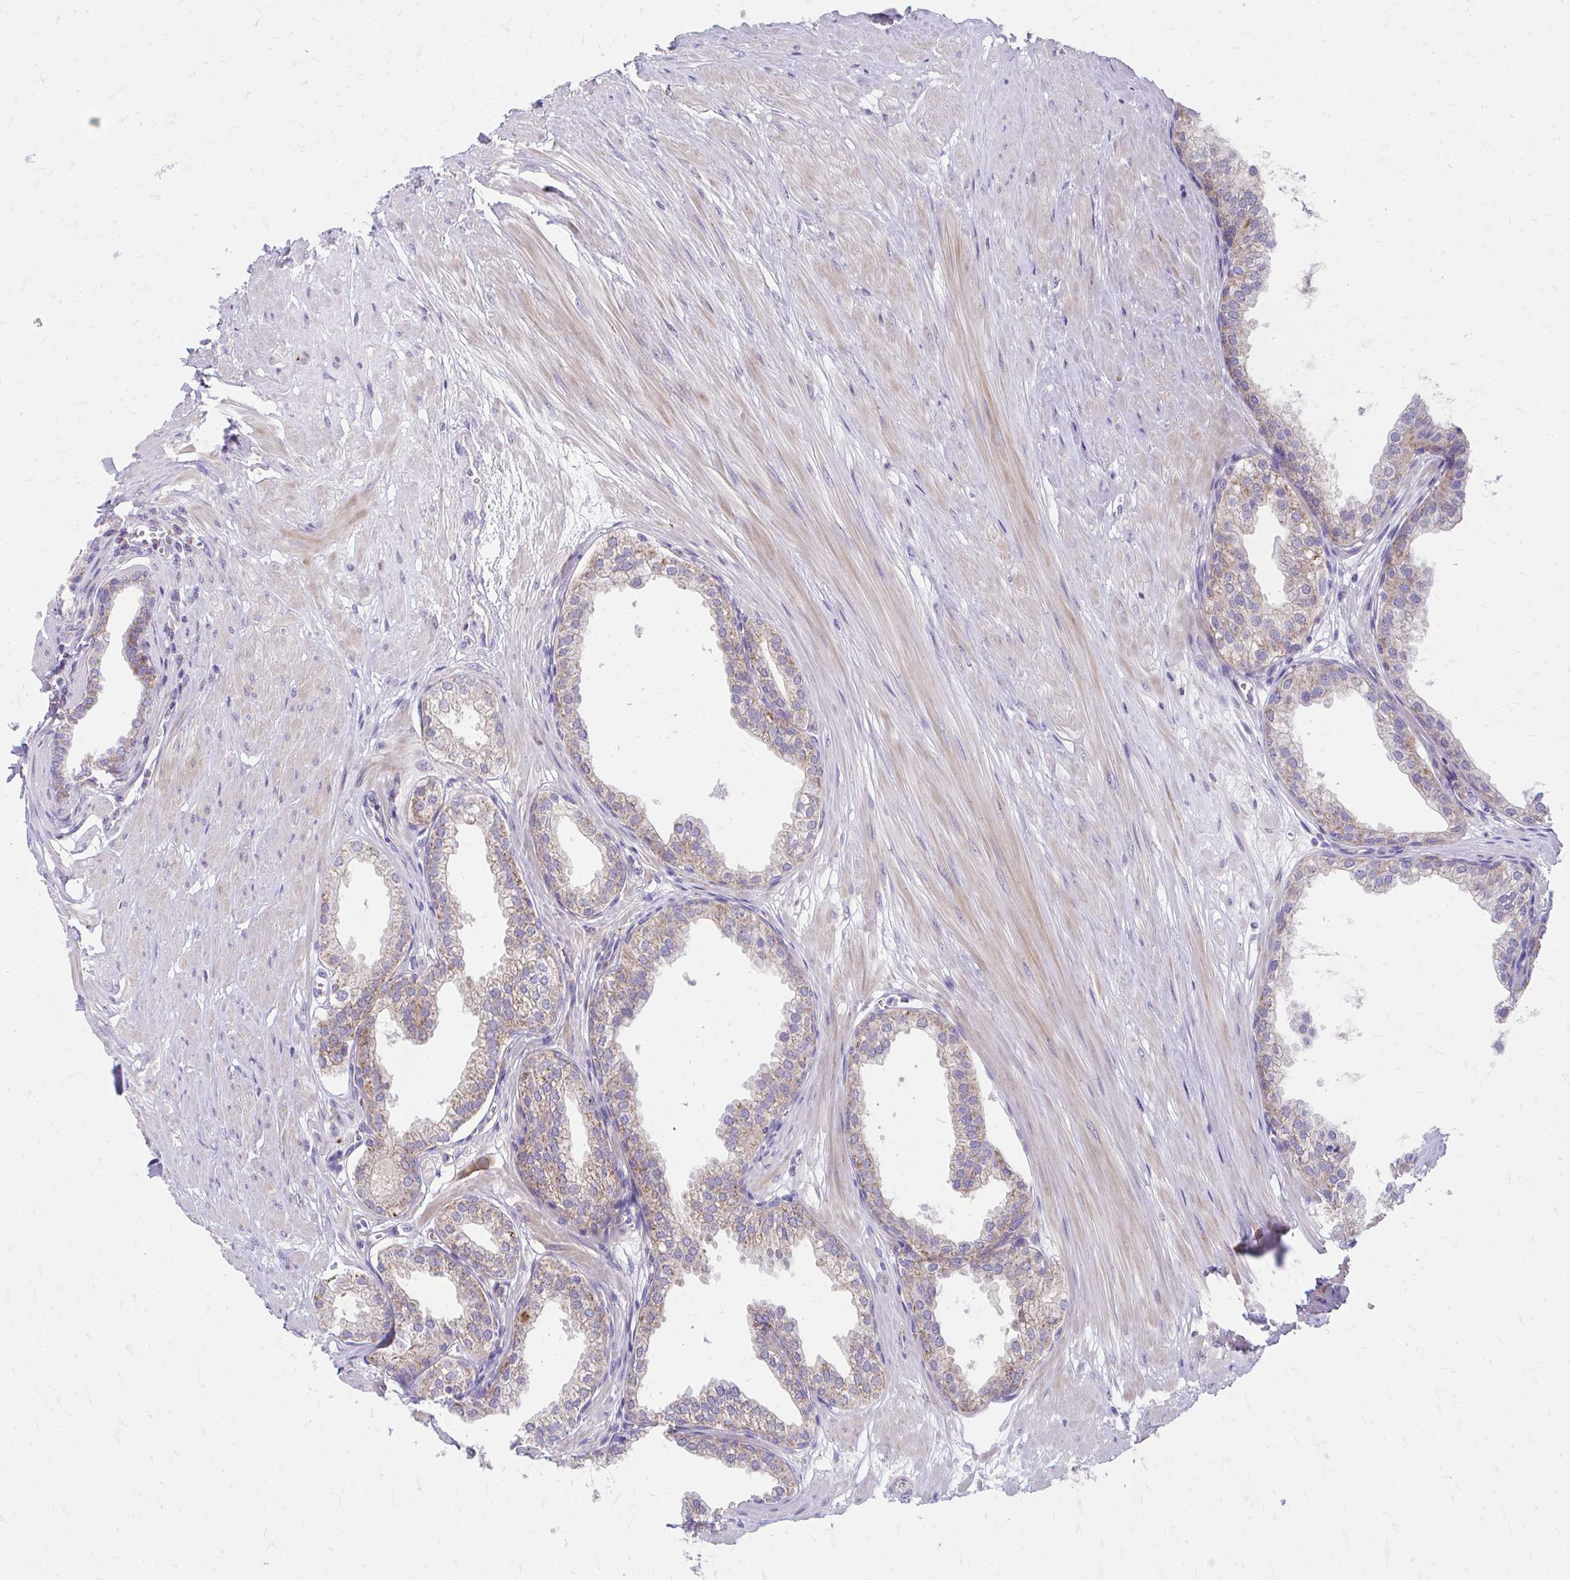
{"staining": {"intensity": "moderate", "quantity": "25%-75%", "location": "cytoplasmic/membranous"}, "tissue": "prostate", "cell_type": "Glandular cells", "image_type": "normal", "snomed": [{"axis": "morphology", "description": "Normal tissue, NOS"}, {"axis": "topography", "description": "Prostate"}, {"axis": "topography", "description": "Peripheral nerve tissue"}], "caption": "Immunohistochemistry (IHC) photomicrograph of normal prostate: human prostate stained using IHC exhibits medium levels of moderate protein expression localized specifically in the cytoplasmic/membranous of glandular cells, appearing as a cytoplasmic/membranous brown color.", "gene": "MRPL19", "patient": {"sex": "male", "age": 55}}